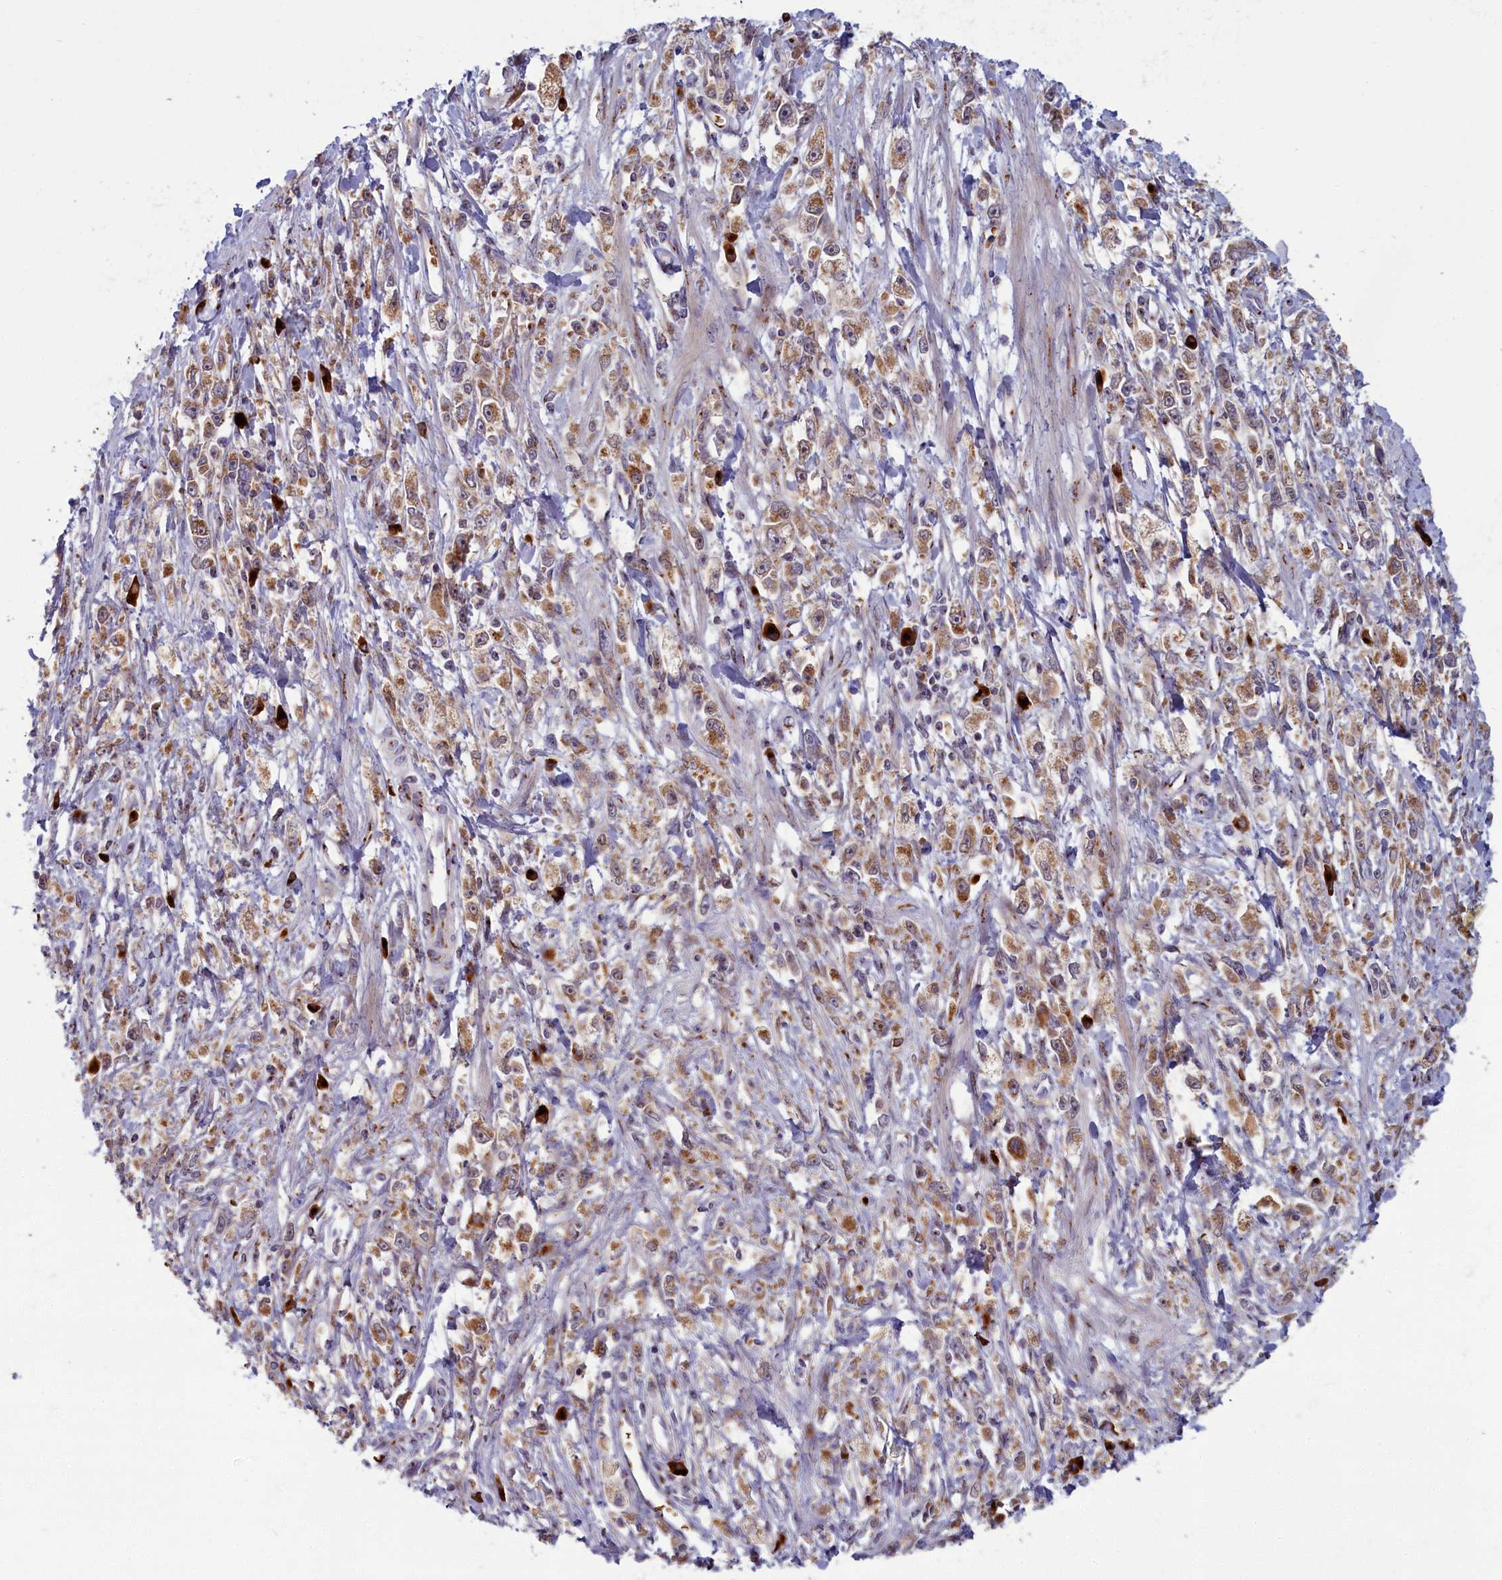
{"staining": {"intensity": "moderate", "quantity": ">75%", "location": "cytoplasmic/membranous"}, "tissue": "stomach cancer", "cell_type": "Tumor cells", "image_type": "cancer", "snomed": [{"axis": "morphology", "description": "Adenocarcinoma, NOS"}, {"axis": "topography", "description": "Stomach"}], "caption": "Stomach cancer stained with DAB immunohistochemistry (IHC) demonstrates medium levels of moderate cytoplasmic/membranous staining in approximately >75% of tumor cells. (brown staining indicates protein expression, while blue staining denotes nuclei).", "gene": "BLVRB", "patient": {"sex": "female", "age": 59}}